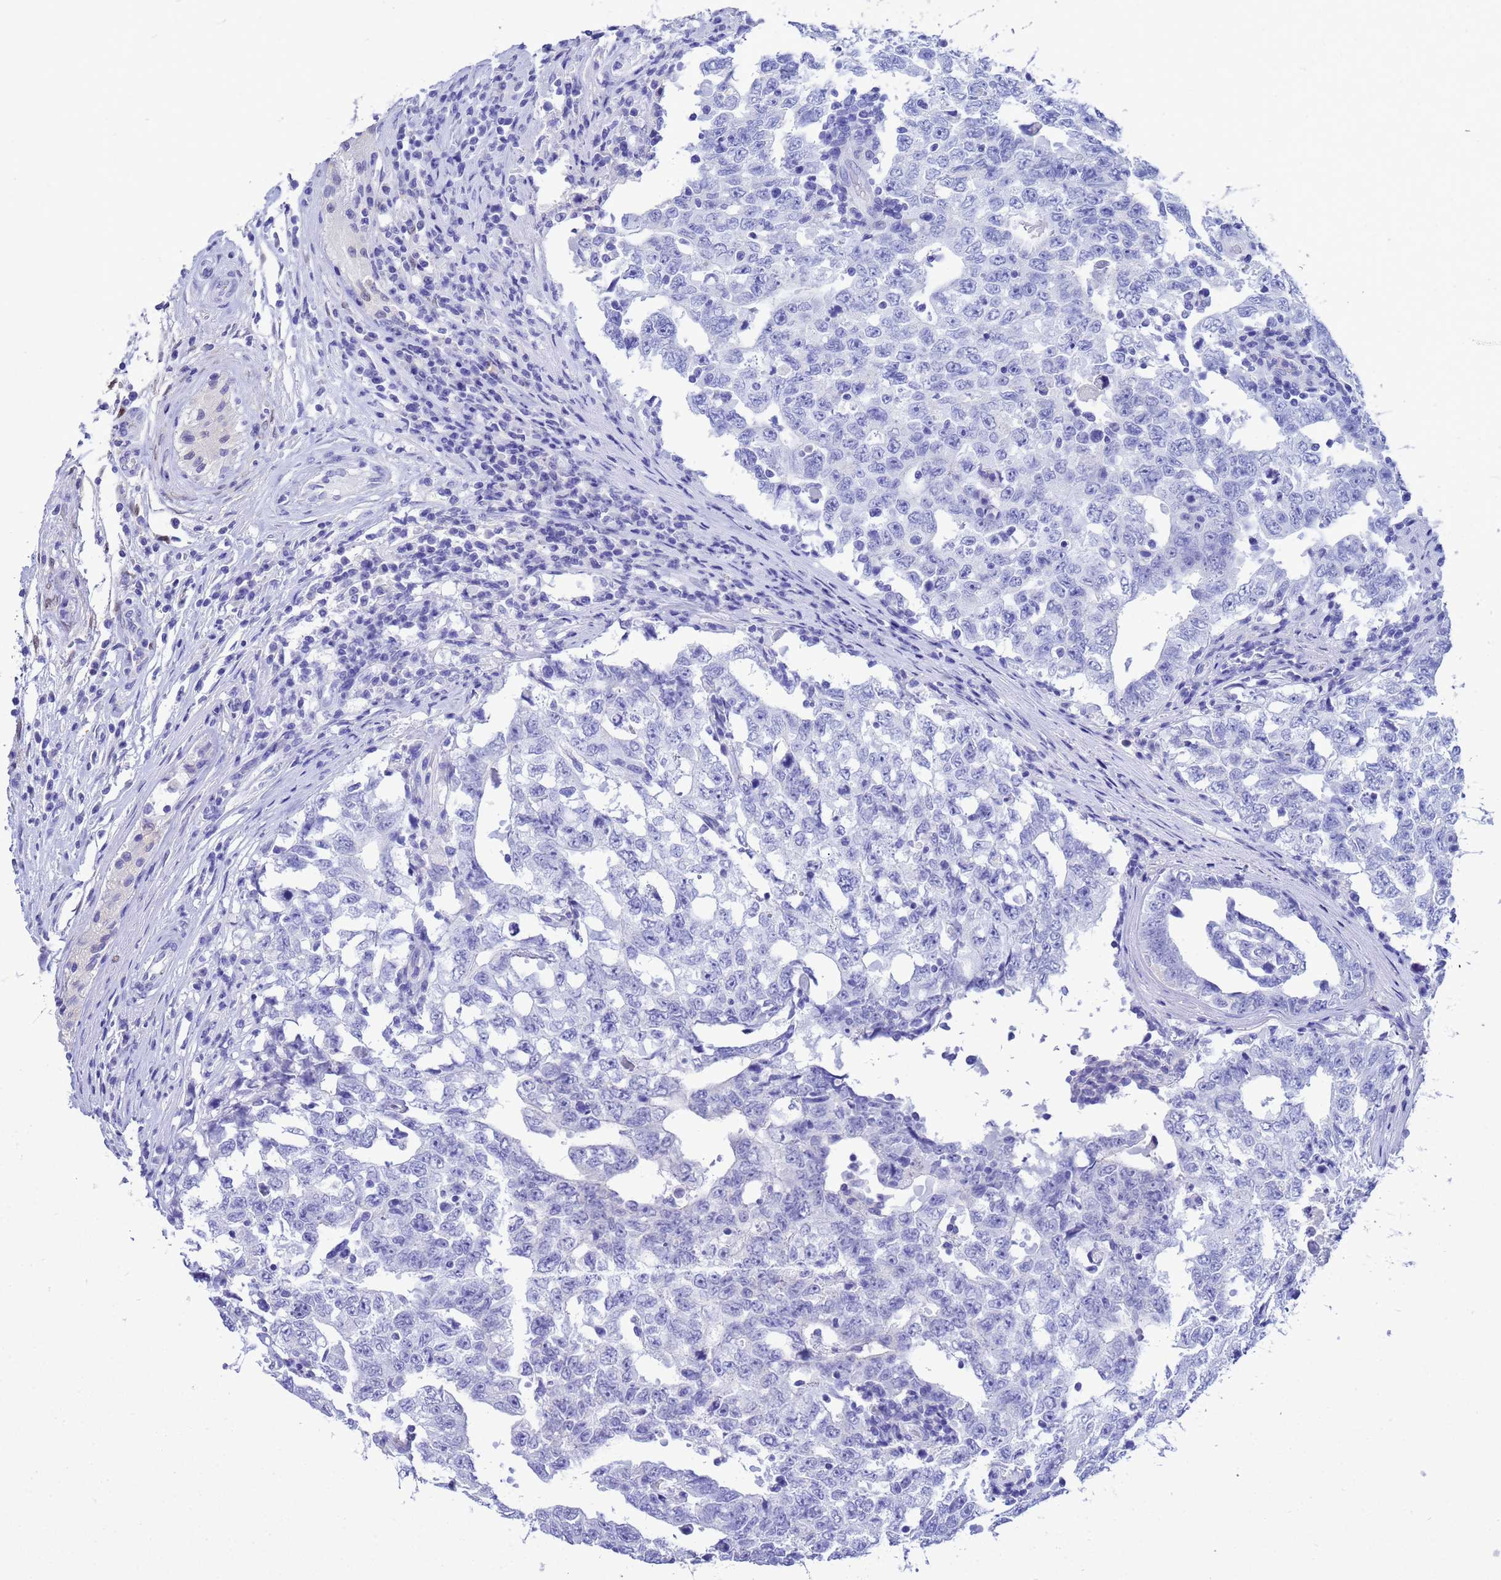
{"staining": {"intensity": "negative", "quantity": "none", "location": "none"}, "tissue": "testis cancer", "cell_type": "Tumor cells", "image_type": "cancer", "snomed": [{"axis": "morphology", "description": "Carcinoma, Embryonal, NOS"}, {"axis": "topography", "description": "Testis"}], "caption": "Tumor cells show no significant staining in testis cancer. (DAB IHC visualized using brightfield microscopy, high magnification).", "gene": "AKR1C2", "patient": {"sex": "male", "age": 26}}